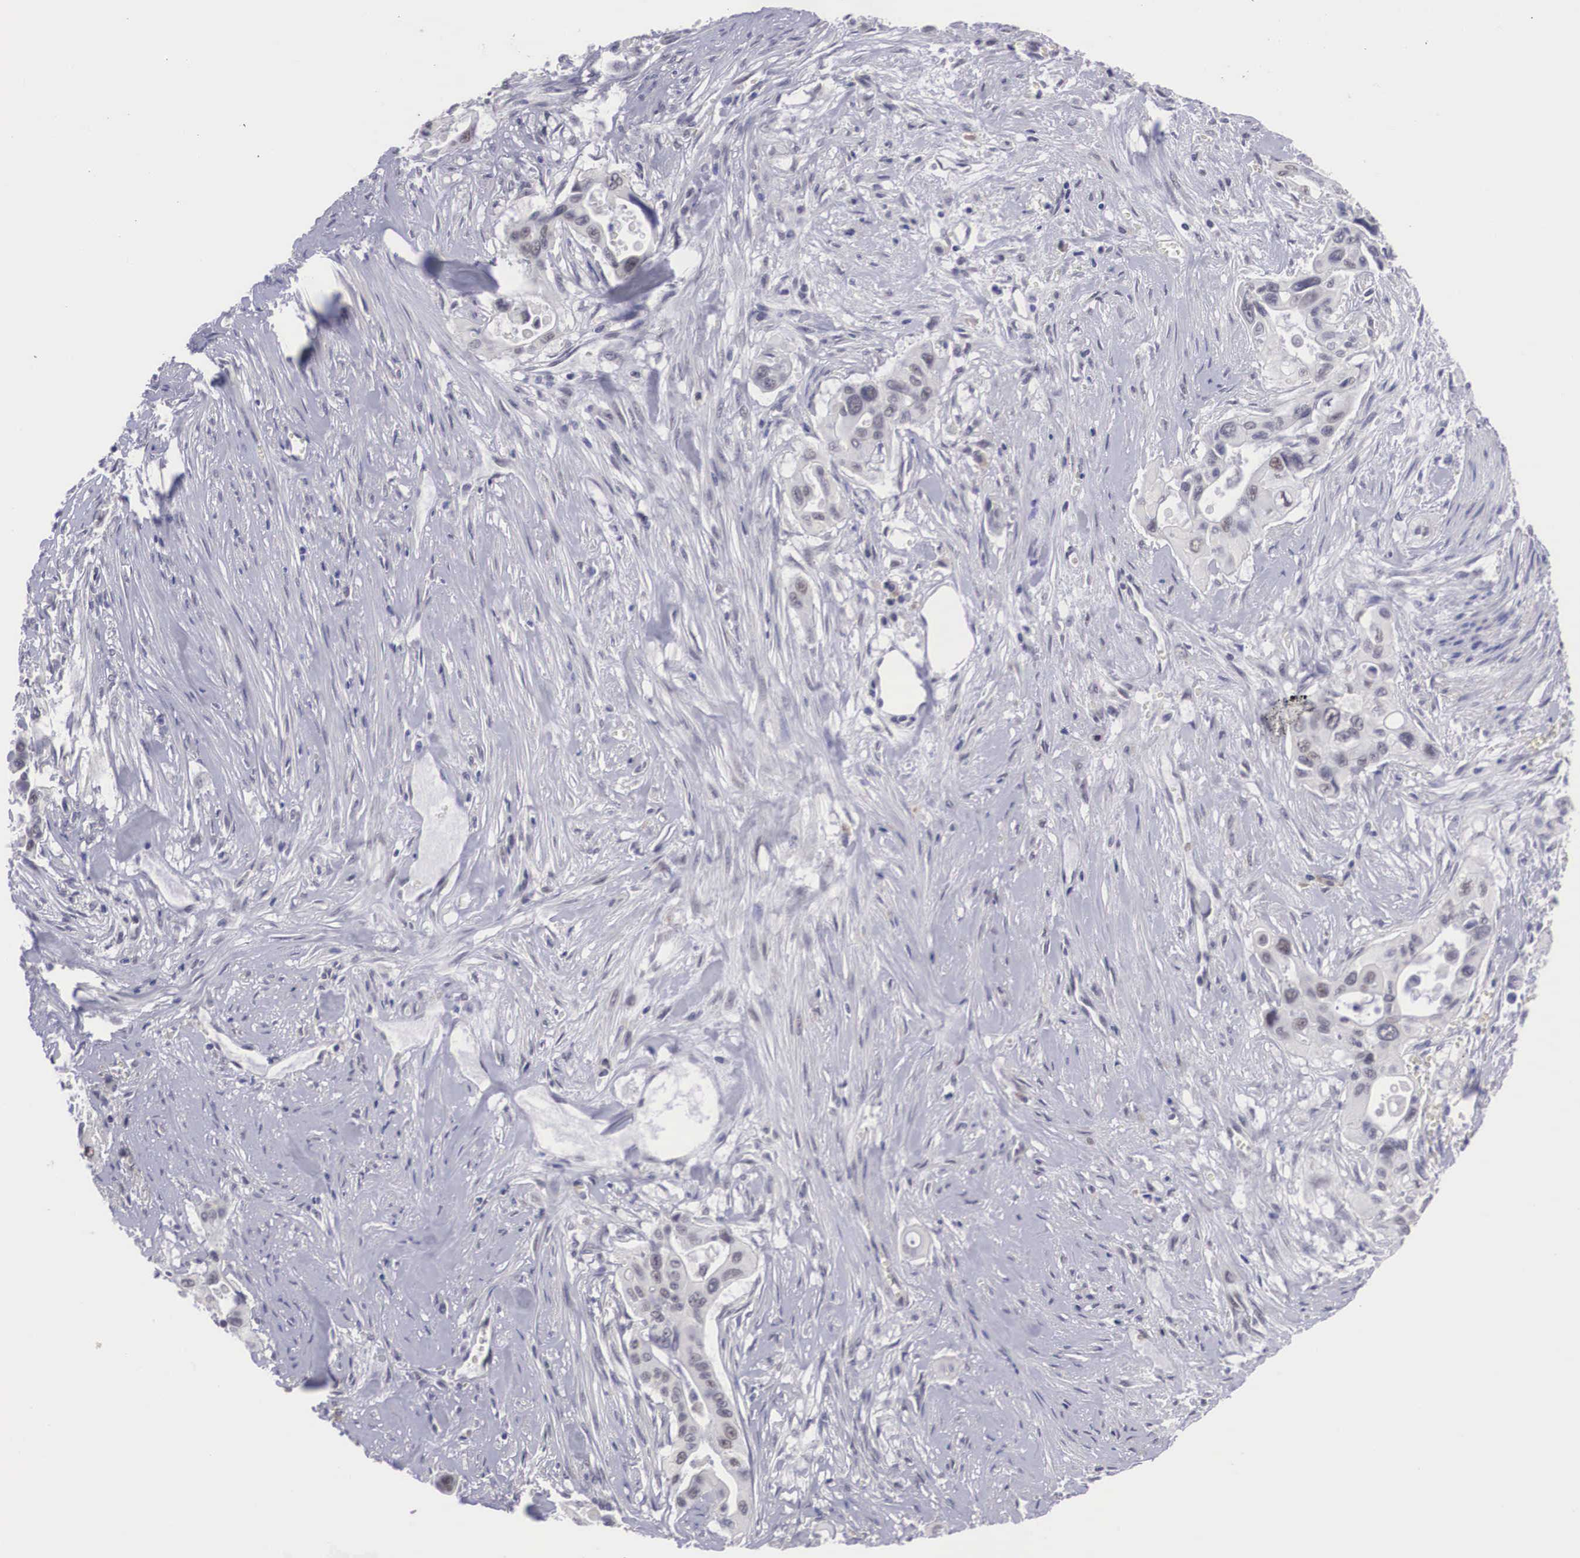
{"staining": {"intensity": "negative", "quantity": "none", "location": "none"}, "tissue": "pancreatic cancer", "cell_type": "Tumor cells", "image_type": "cancer", "snomed": [{"axis": "morphology", "description": "Adenocarcinoma, NOS"}, {"axis": "topography", "description": "Pancreas"}], "caption": "IHC of adenocarcinoma (pancreatic) displays no expression in tumor cells.", "gene": "ZNF275", "patient": {"sex": "male", "age": 77}}